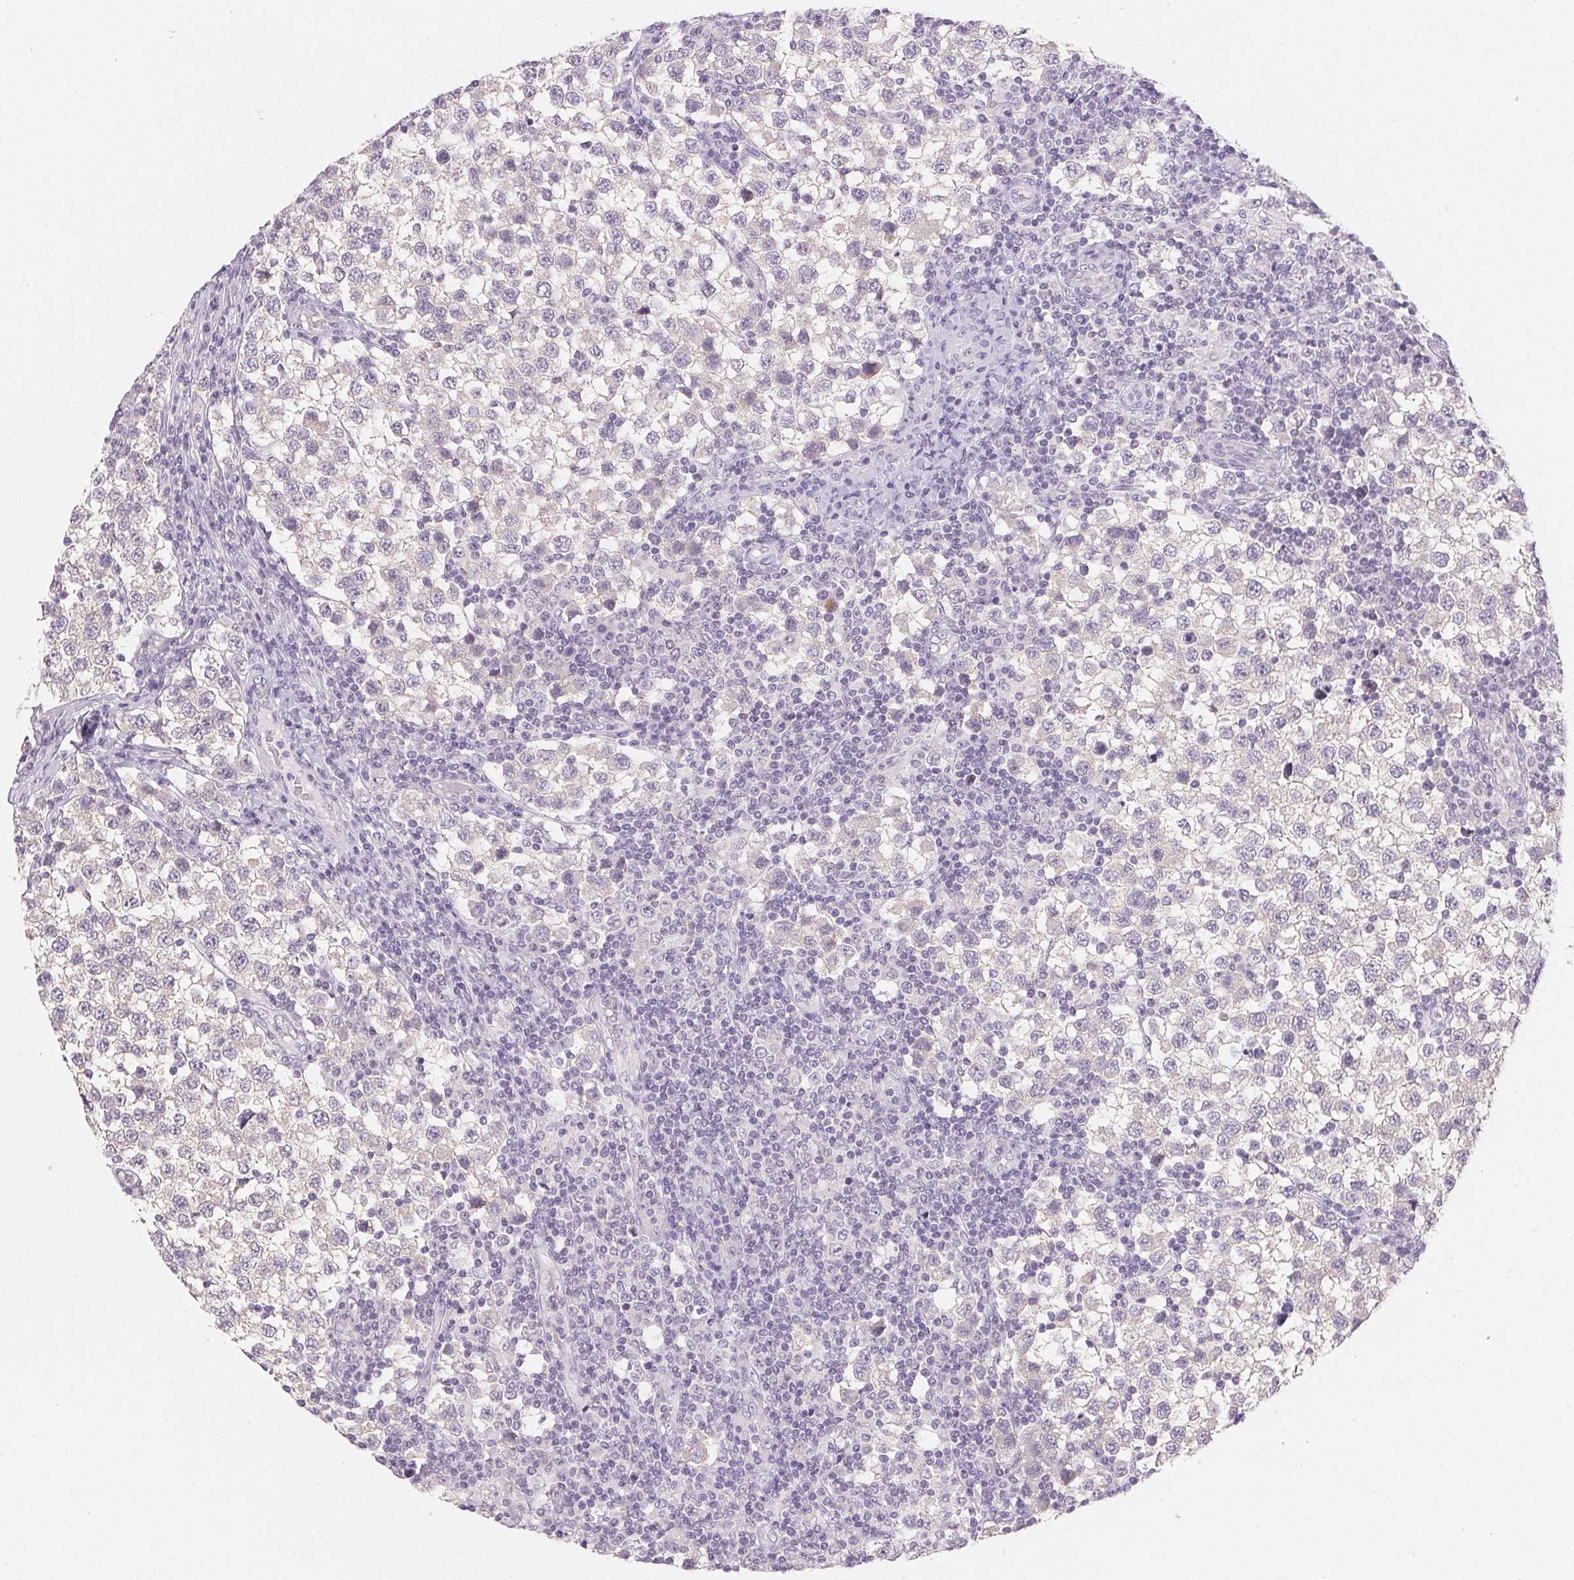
{"staining": {"intensity": "negative", "quantity": "none", "location": "none"}, "tissue": "testis cancer", "cell_type": "Tumor cells", "image_type": "cancer", "snomed": [{"axis": "morphology", "description": "Seminoma, NOS"}, {"axis": "topography", "description": "Testis"}], "caption": "This is an IHC image of human testis cancer (seminoma). There is no expression in tumor cells.", "gene": "SFTPD", "patient": {"sex": "male", "age": 34}}